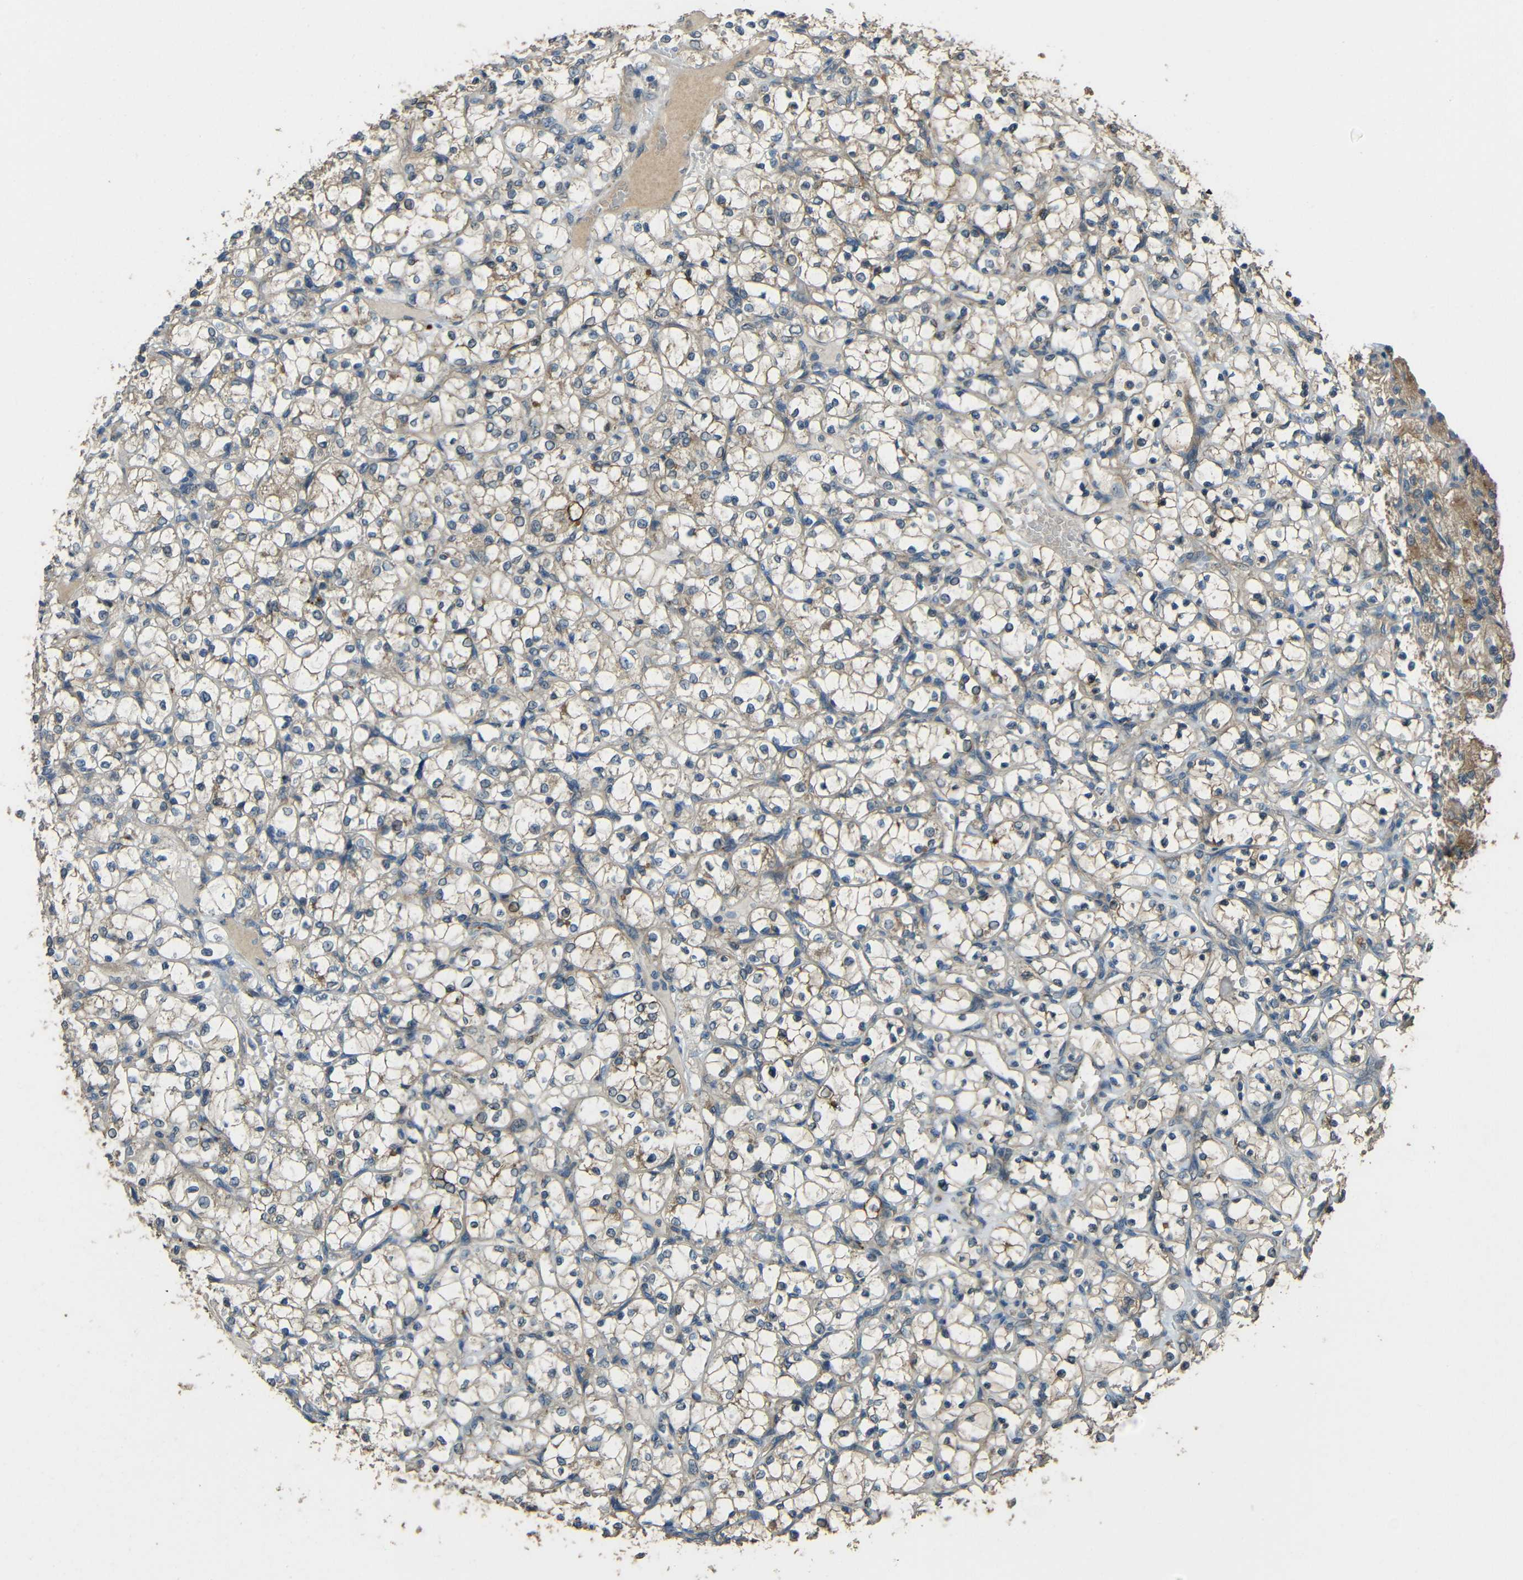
{"staining": {"intensity": "weak", "quantity": "<25%", "location": "cytoplasmic/membranous"}, "tissue": "renal cancer", "cell_type": "Tumor cells", "image_type": "cancer", "snomed": [{"axis": "morphology", "description": "Adenocarcinoma, NOS"}, {"axis": "topography", "description": "Kidney"}], "caption": "Immunohistochemical staining of human adenocarcinoma (renal) demonstrates no significant positivity in tumor cells.", "gene": "ACACA", "patient": {"sex": "female", "age": 69}}